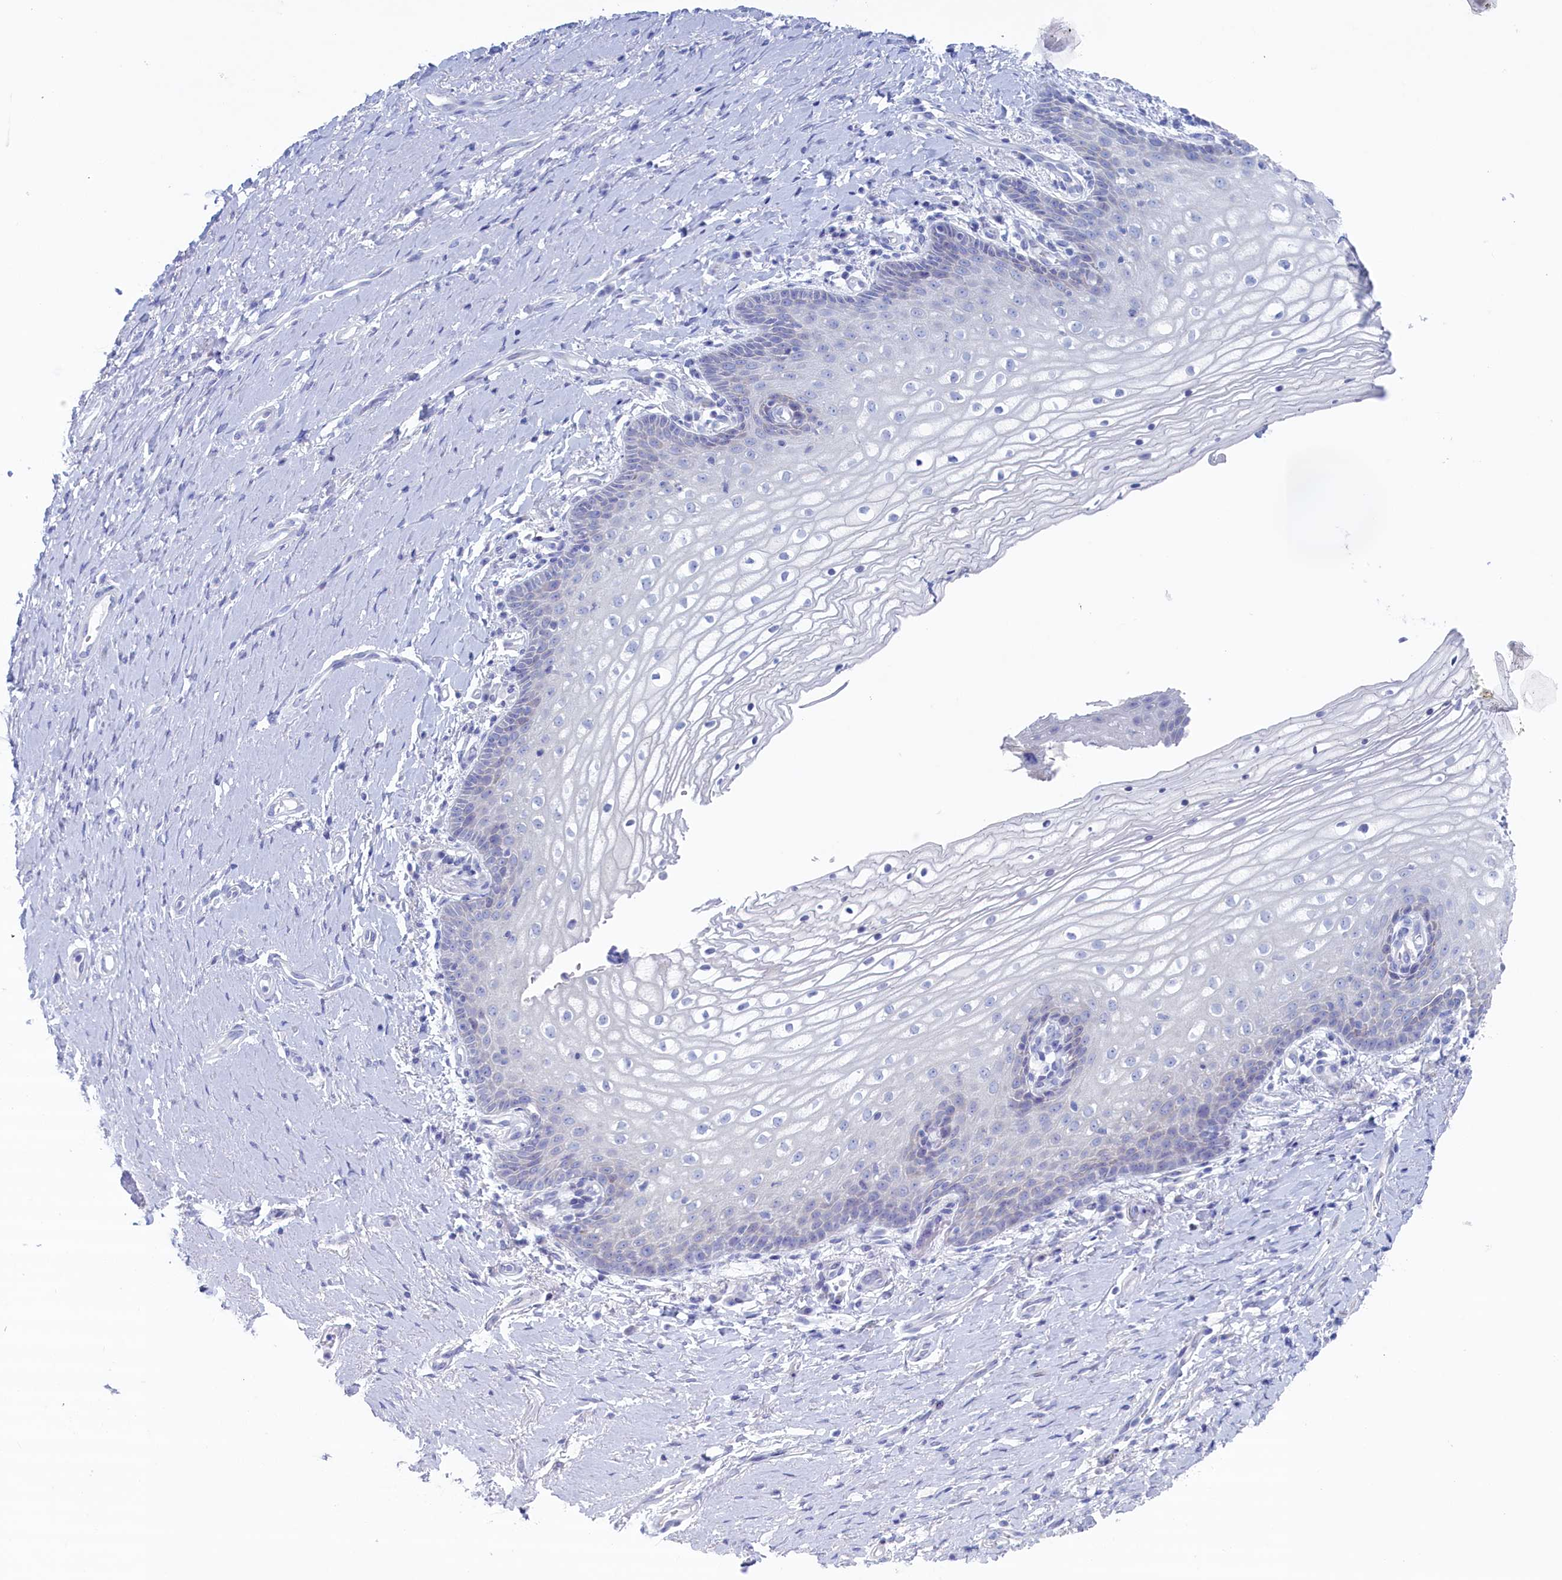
{"staining": {"intensity": "negative", "quantity": "none", "location": "none"}, "tissue": "vagina", "cell_type": "Squamous epithelial cells", "image_type": "normal", "snomed": [{"axis": "morphology", "description": "Normal tissue, NOS"}, {"axis": "topography", "description": "Vagina"}], "caption": "Squamous epithelial cells show no significant protein positivity in normal vagina. The staining was performed using DAB (3,3'-diaminobenzidine) to visualize the protein expression in brown, while the nuclei were stained in blue with hematoxylin (Magnification: 20x).", "gene": "WDR76", "patient": {"sex": "female", "age": 60}}